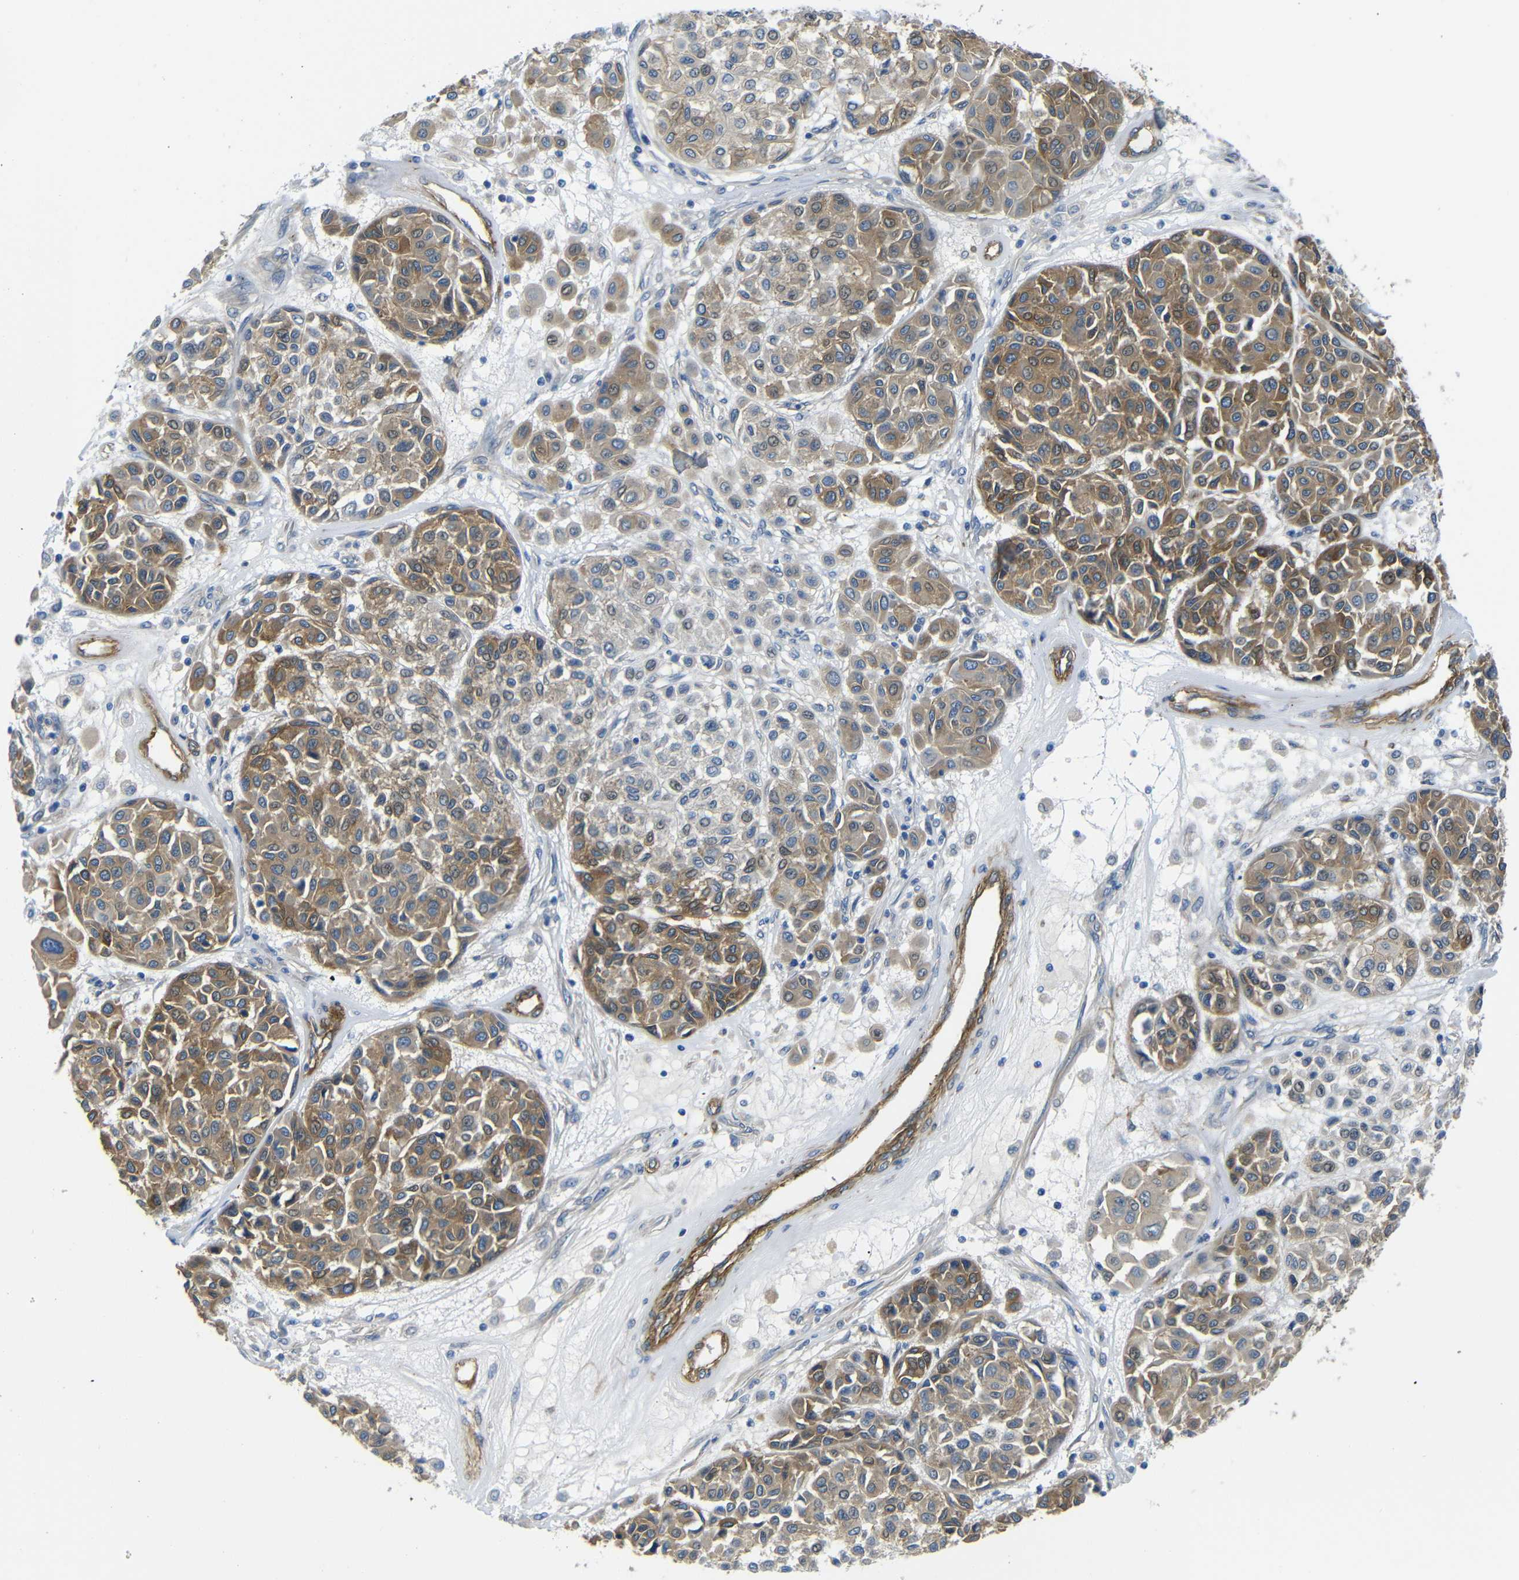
{"staining": {"intensity": "moderate", "quantity": ">75%", "location": "cytoplasmic/membranous"}, "tissue": "melanoma", "cell_type": "Tumor cells", "image_type": "cancer", "snomed": [{"axis": "morphology", "description": "Malignant melanoma, Metastatic site"}, {"axis": "topography", "description": "Soft tissue"}], "caption": "Brown immunohistochemical staining in human melanoma reveals moderate cytoplasmic/membranous staining in approximately >75% of tumor cells. The protein is stained brown, and the nuclei are stained in blue (DAB IHC with brightfield microscopy, high magnification).", "gene": "MYO1B", "patient": {"sex": "male", "age": 41}}